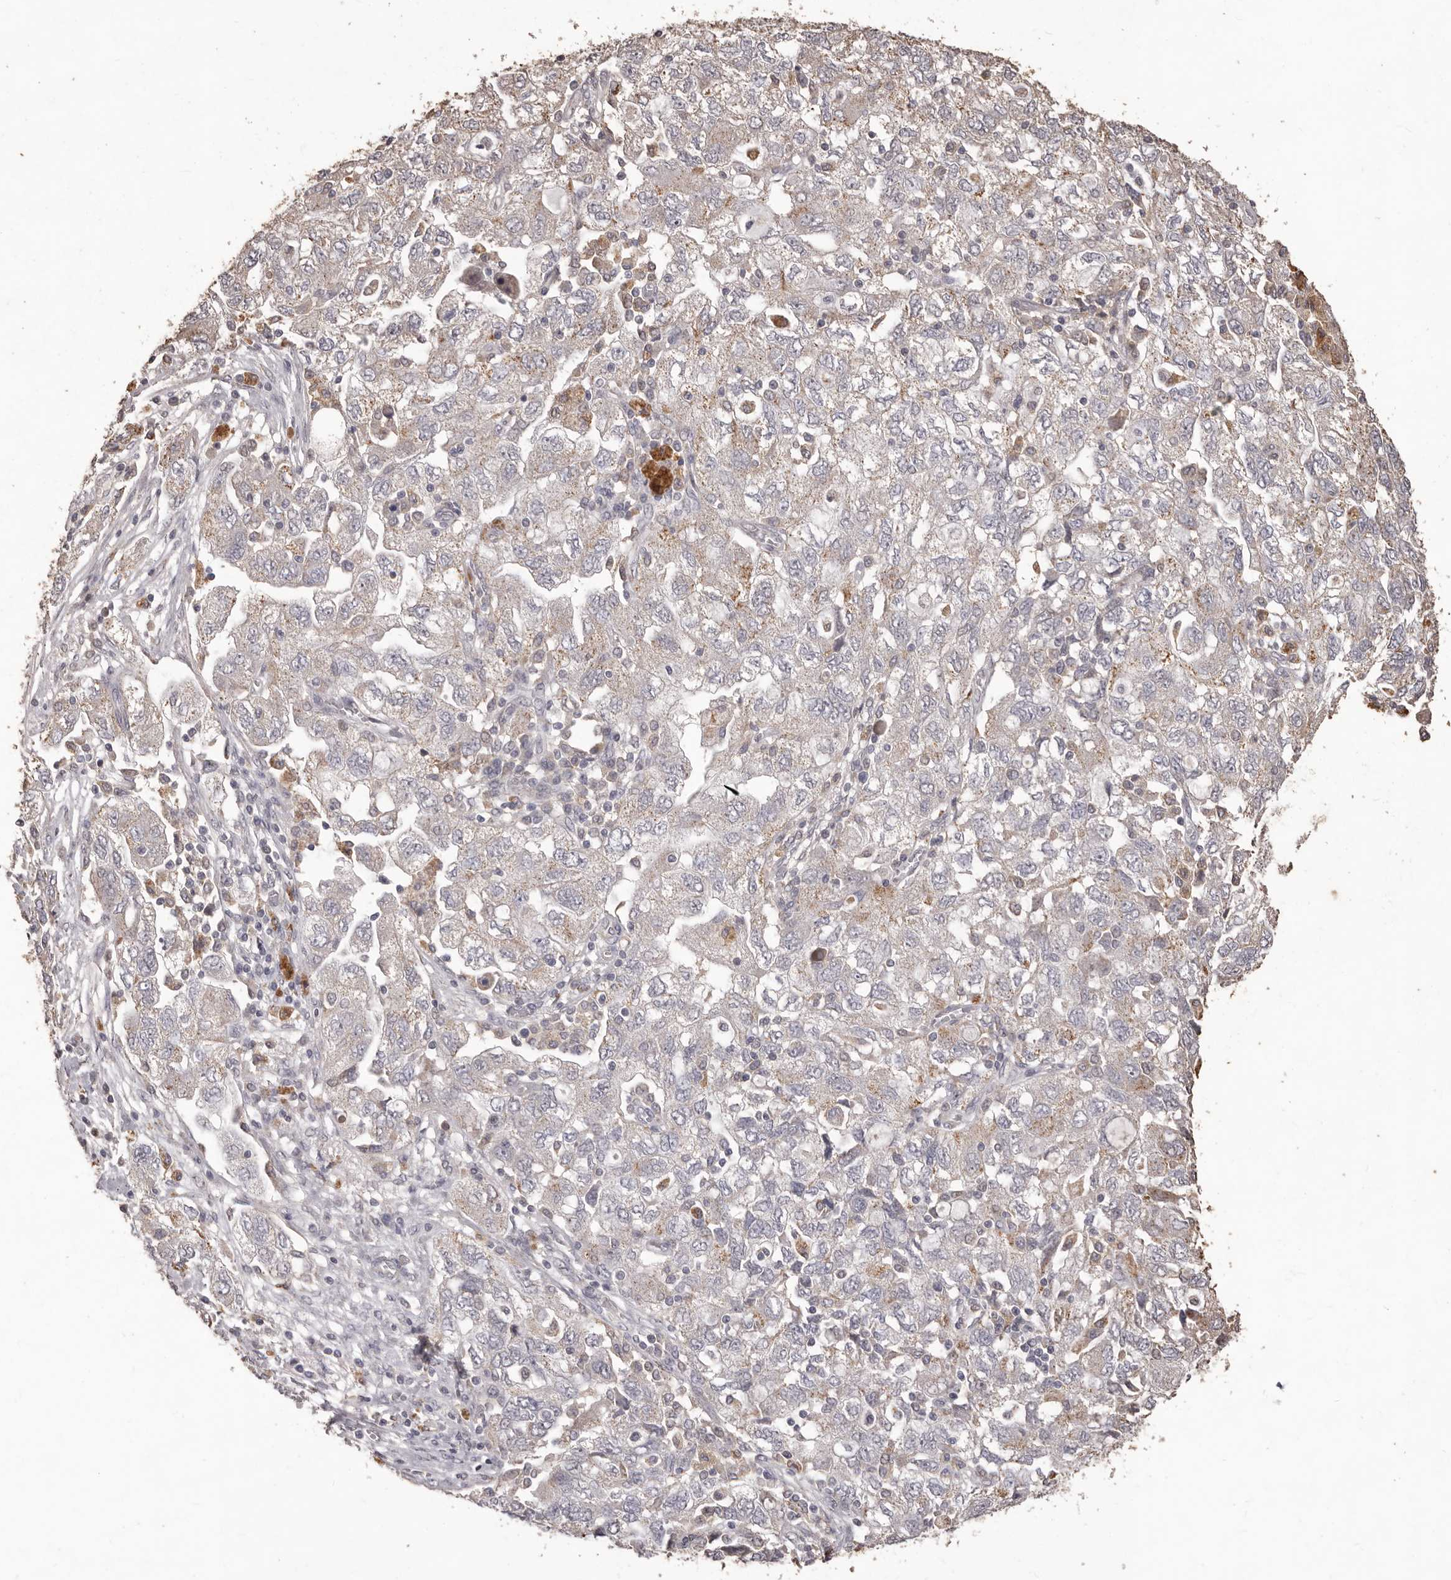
{"staining": {"intensity": "weak", "quantity": "25%-75%", "location": "cytoplasmic/membranous"}, "tissue": "ovarian cancer", "cell_type": "Tumor cells", "image_type": "cancer", "snomed": [{"axis": "morphology", "description": "Carcinoma, NOS"}, {"axis": "morphology", "description": "Cystadenocarcinoma, serous, NOS"}, {"axis": "topography", "description": "Ovary"}], "caption": "Ovarian cancer (carcinoma) tissue displays weak cytoplasmic/membranous staining in approximately 25%-75% of tumor cells, visualized by immunohistochemistry. The protein of interest is shown in brown color, while the nuclei are stained blue.", "gene": "PRSS27", "patient": {"sex": "female", "age": 69}}